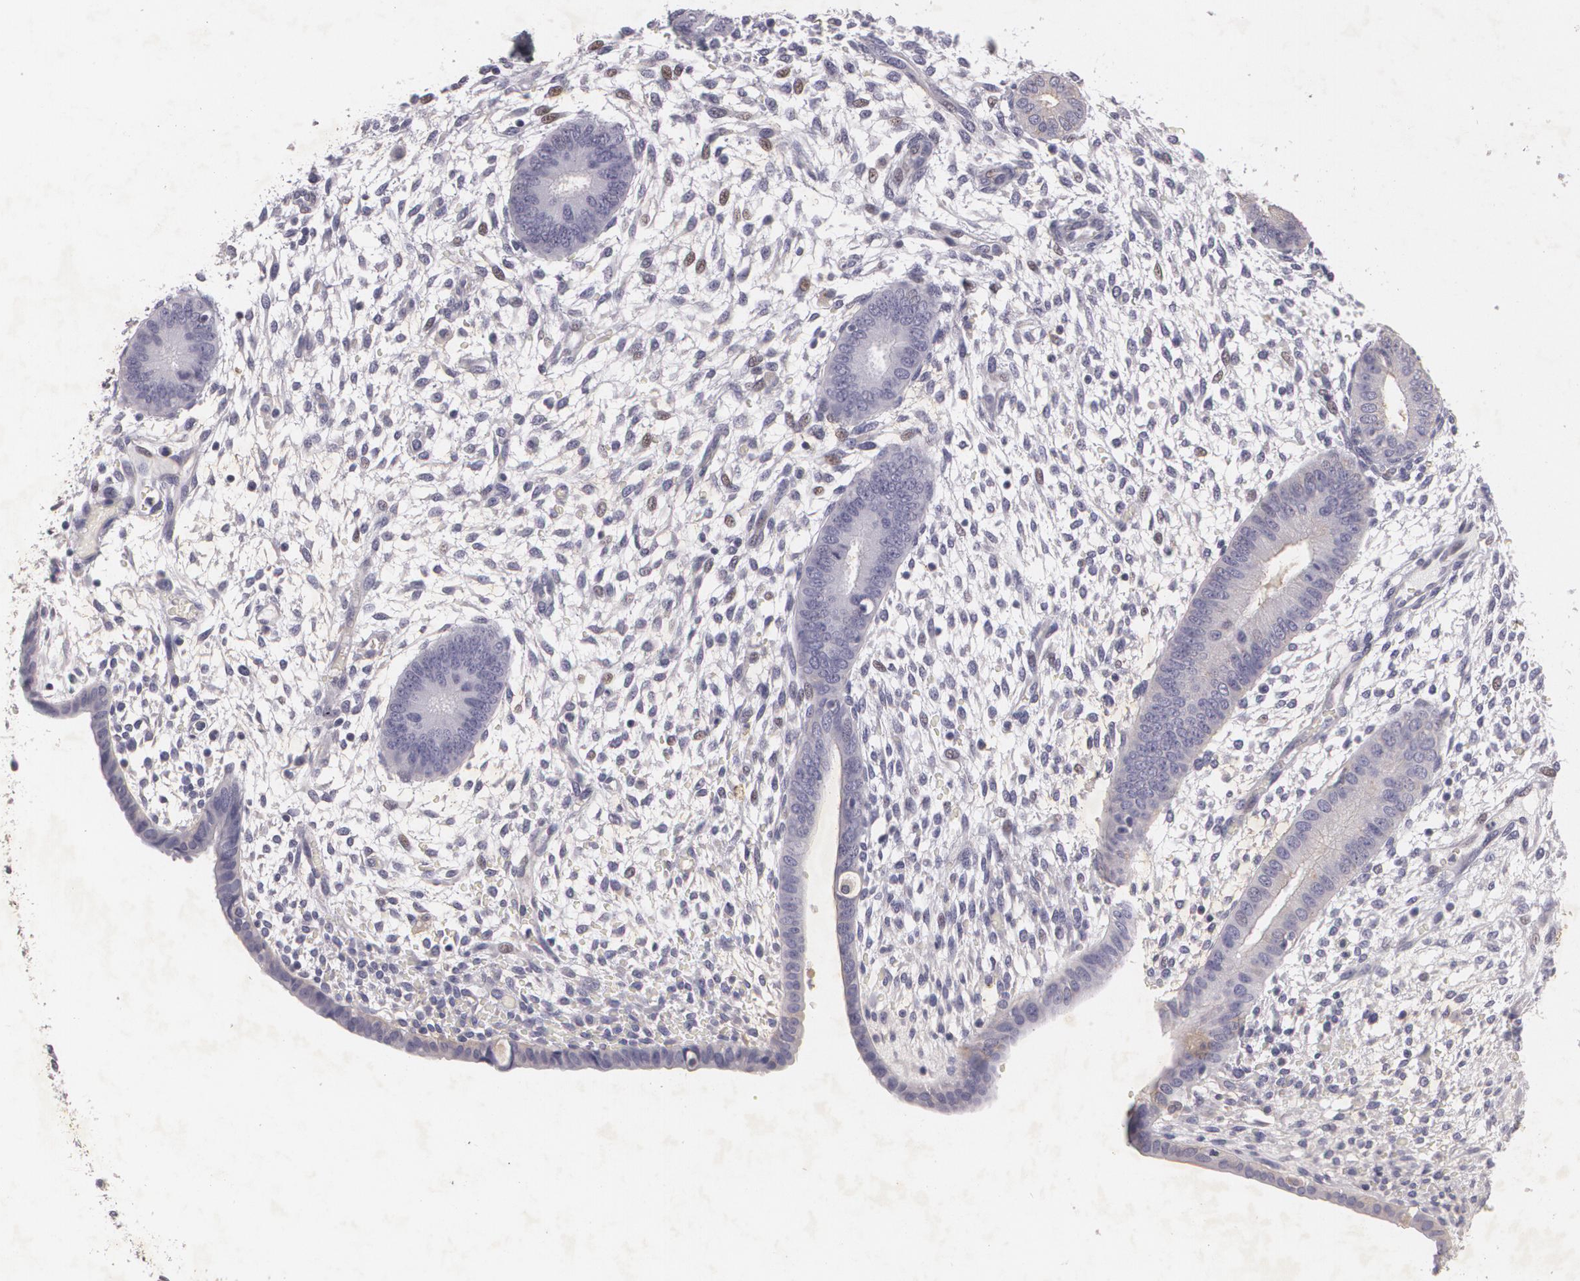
{"staining": {"intensity": "negative", "quantity": "none", "location": "none"}, "tissue": "endometrium", "cell_type": "Cells in endometrial stroma", "image_type": "normal", "snomed": [{"axis": "morphology", "description": "Normal tissue, NOS"}, {"axis": "topography", "description": "Endometrium"}], "caption": "This is an IHC photomicrograph of unremarkable human endometrium. There is no positivity in cells in endometrial stroma.", "gene": "KCNA4", "patient": {"sex": "female", "age": 42}}